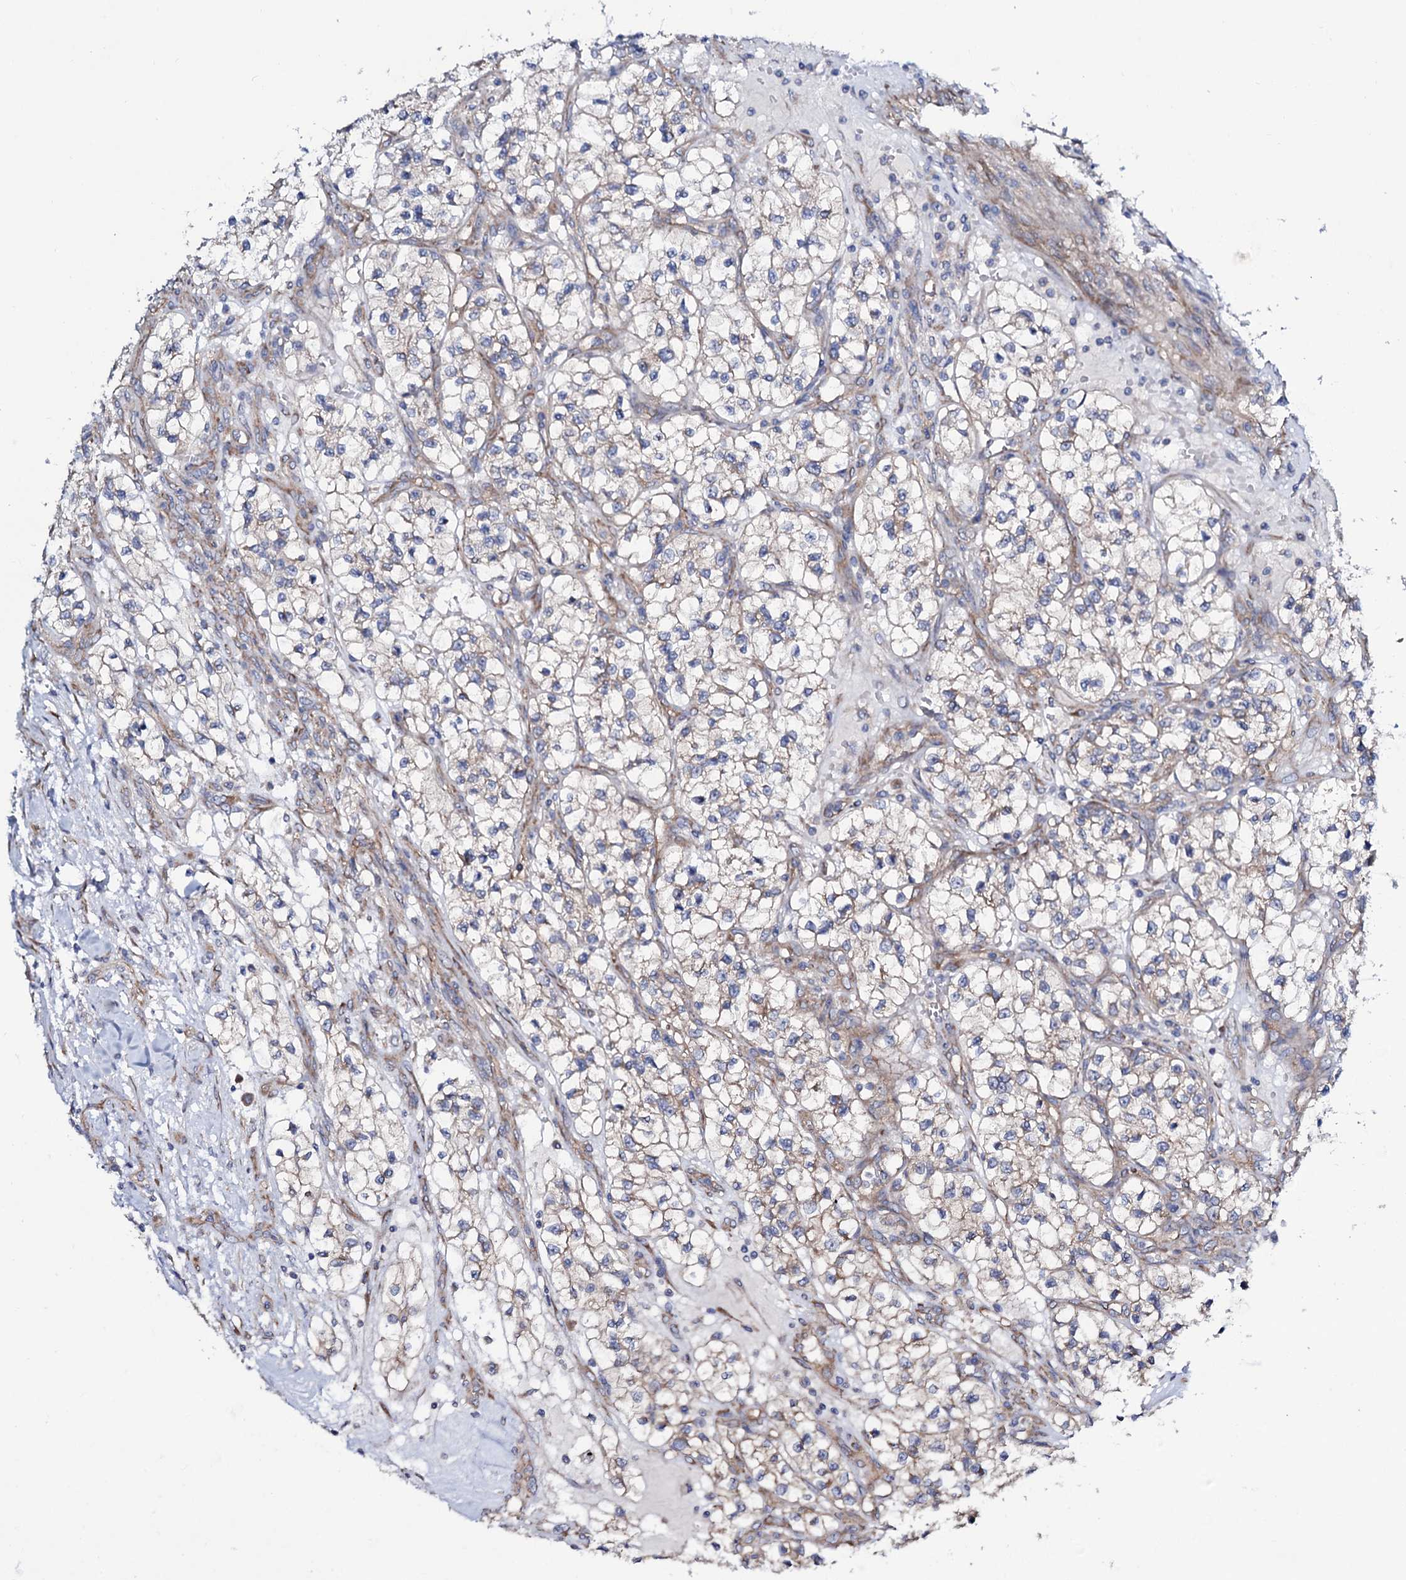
{"staining": {"intensity": "weak", "quantity": "25%-75%", "location": "cytoplasmic/membranous"}, "tissue": "renal cancer", "cell_type": "Tumor cells", "image_type": "cancer", "snomed": [{"axis": "morphology", "description": "Adenocarcinoma, NOS"}, {"axis": "topography", "description": "Kidney"}], "caption": "Approximately 25%-75% of tumor cells in adenocarcinoma (renal) reveal weak cytoplasmic/membranous protein expression as visualized by brown immunohistochemical staining.", "gene": "STARD13", "patient": {"sex": "female", "age": 57}}